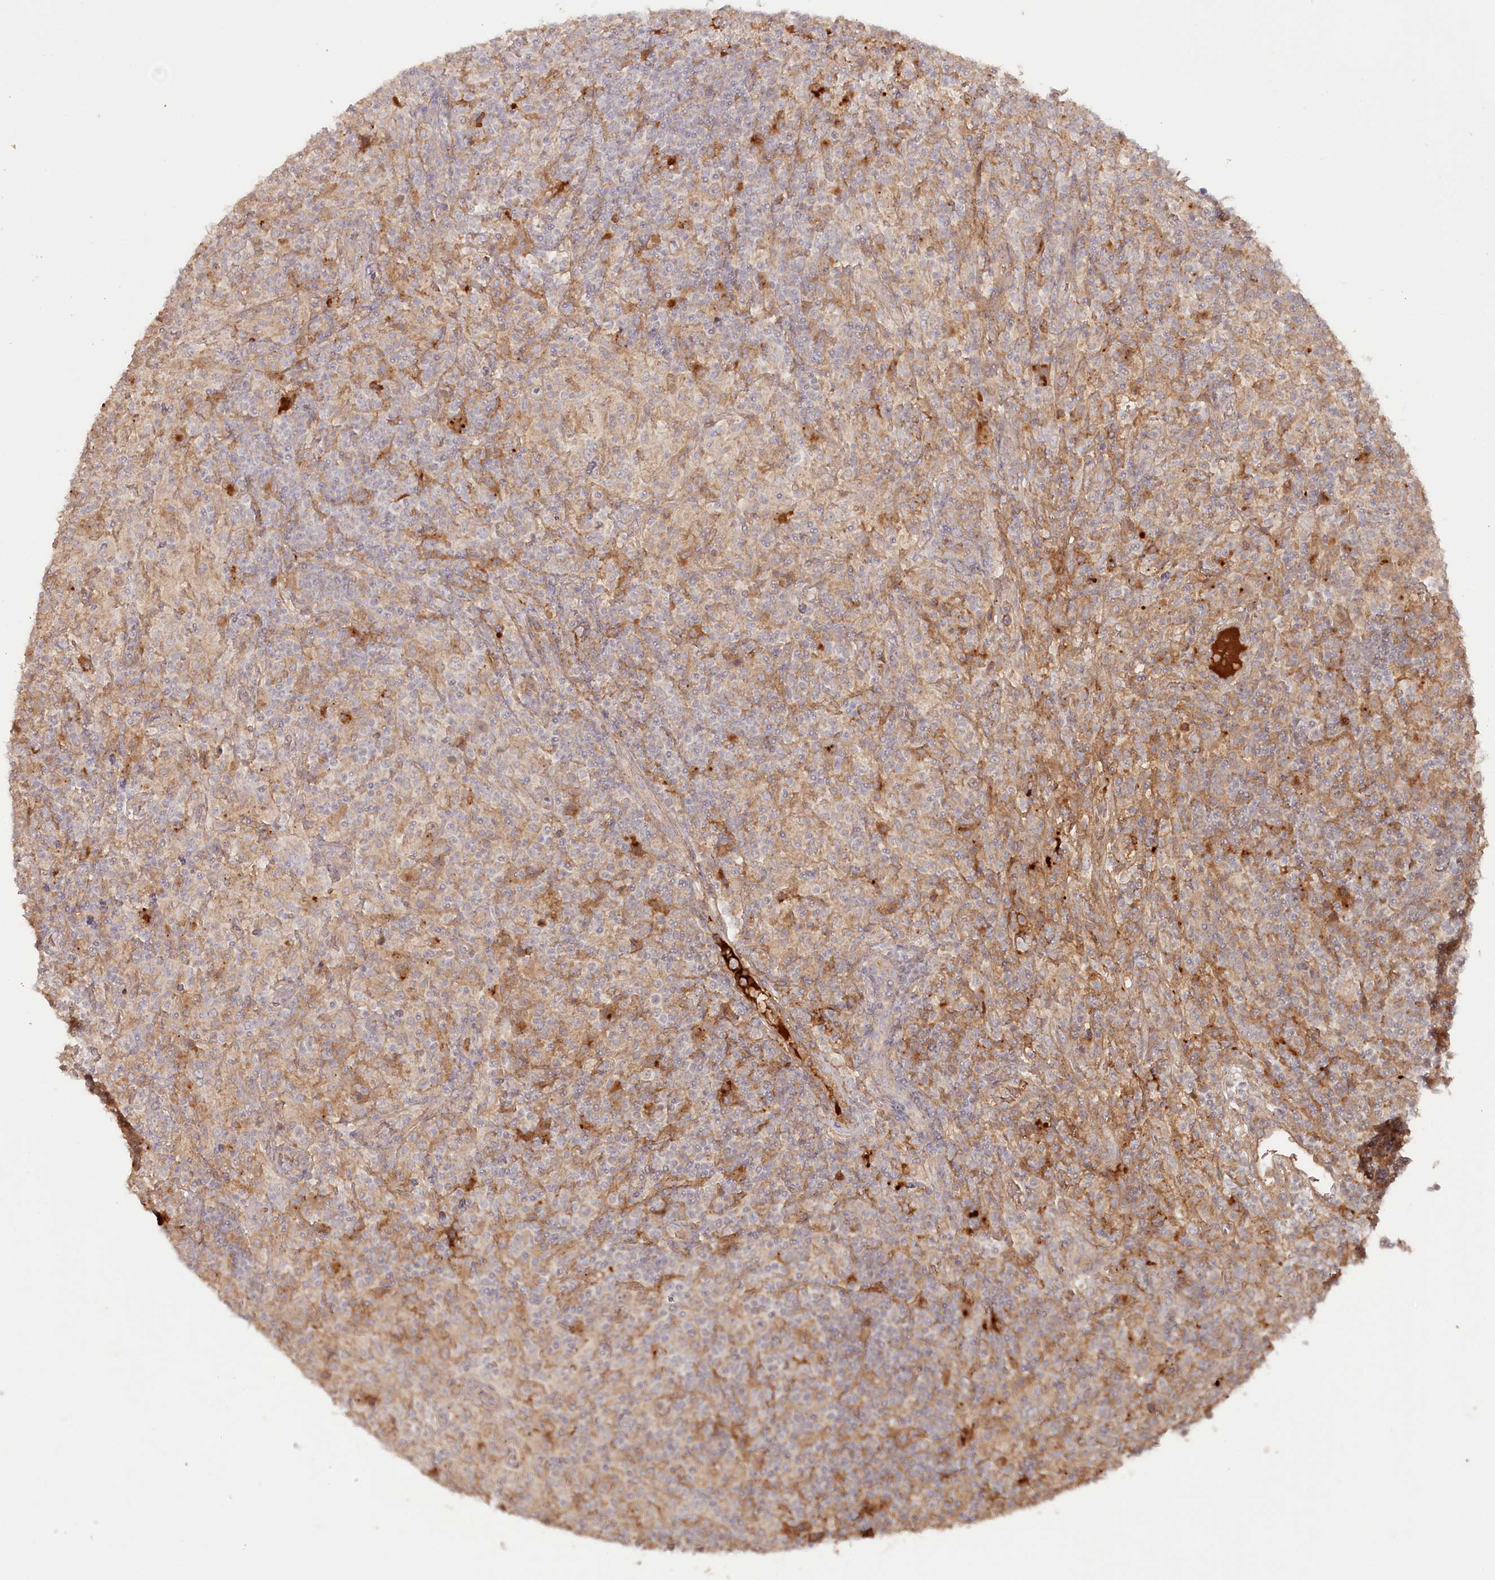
{"staining": {"intensity": "weak", "quantity": "25%-75%", "location": "cytoplasmic/membranous"}, "tissue": "lymphoma", "cell_type": "Tumor cells", "image_type": "cancer", "snomed": [{"axis": "morphology", "description": "Hodgkin's disease, NOS"}, {"axis": "topography", "description": "Lymph node"}], "caption": "High-magnification brightfield microscopy of lymphoma stained with DAB (brown) and counterstained with hematoxylin (blue). tumor cells exhibit weak cytoplasmic/membranous staining is identified in approximately25%-75% of cells. The staining was performed using DAB to visualize the protein expression in brown, while the nuclei were stained in blue with hematoxylin (Magnification: 20x).", "gene": "PSAPL1", "patient": {"sex": "male", "age": 70}}